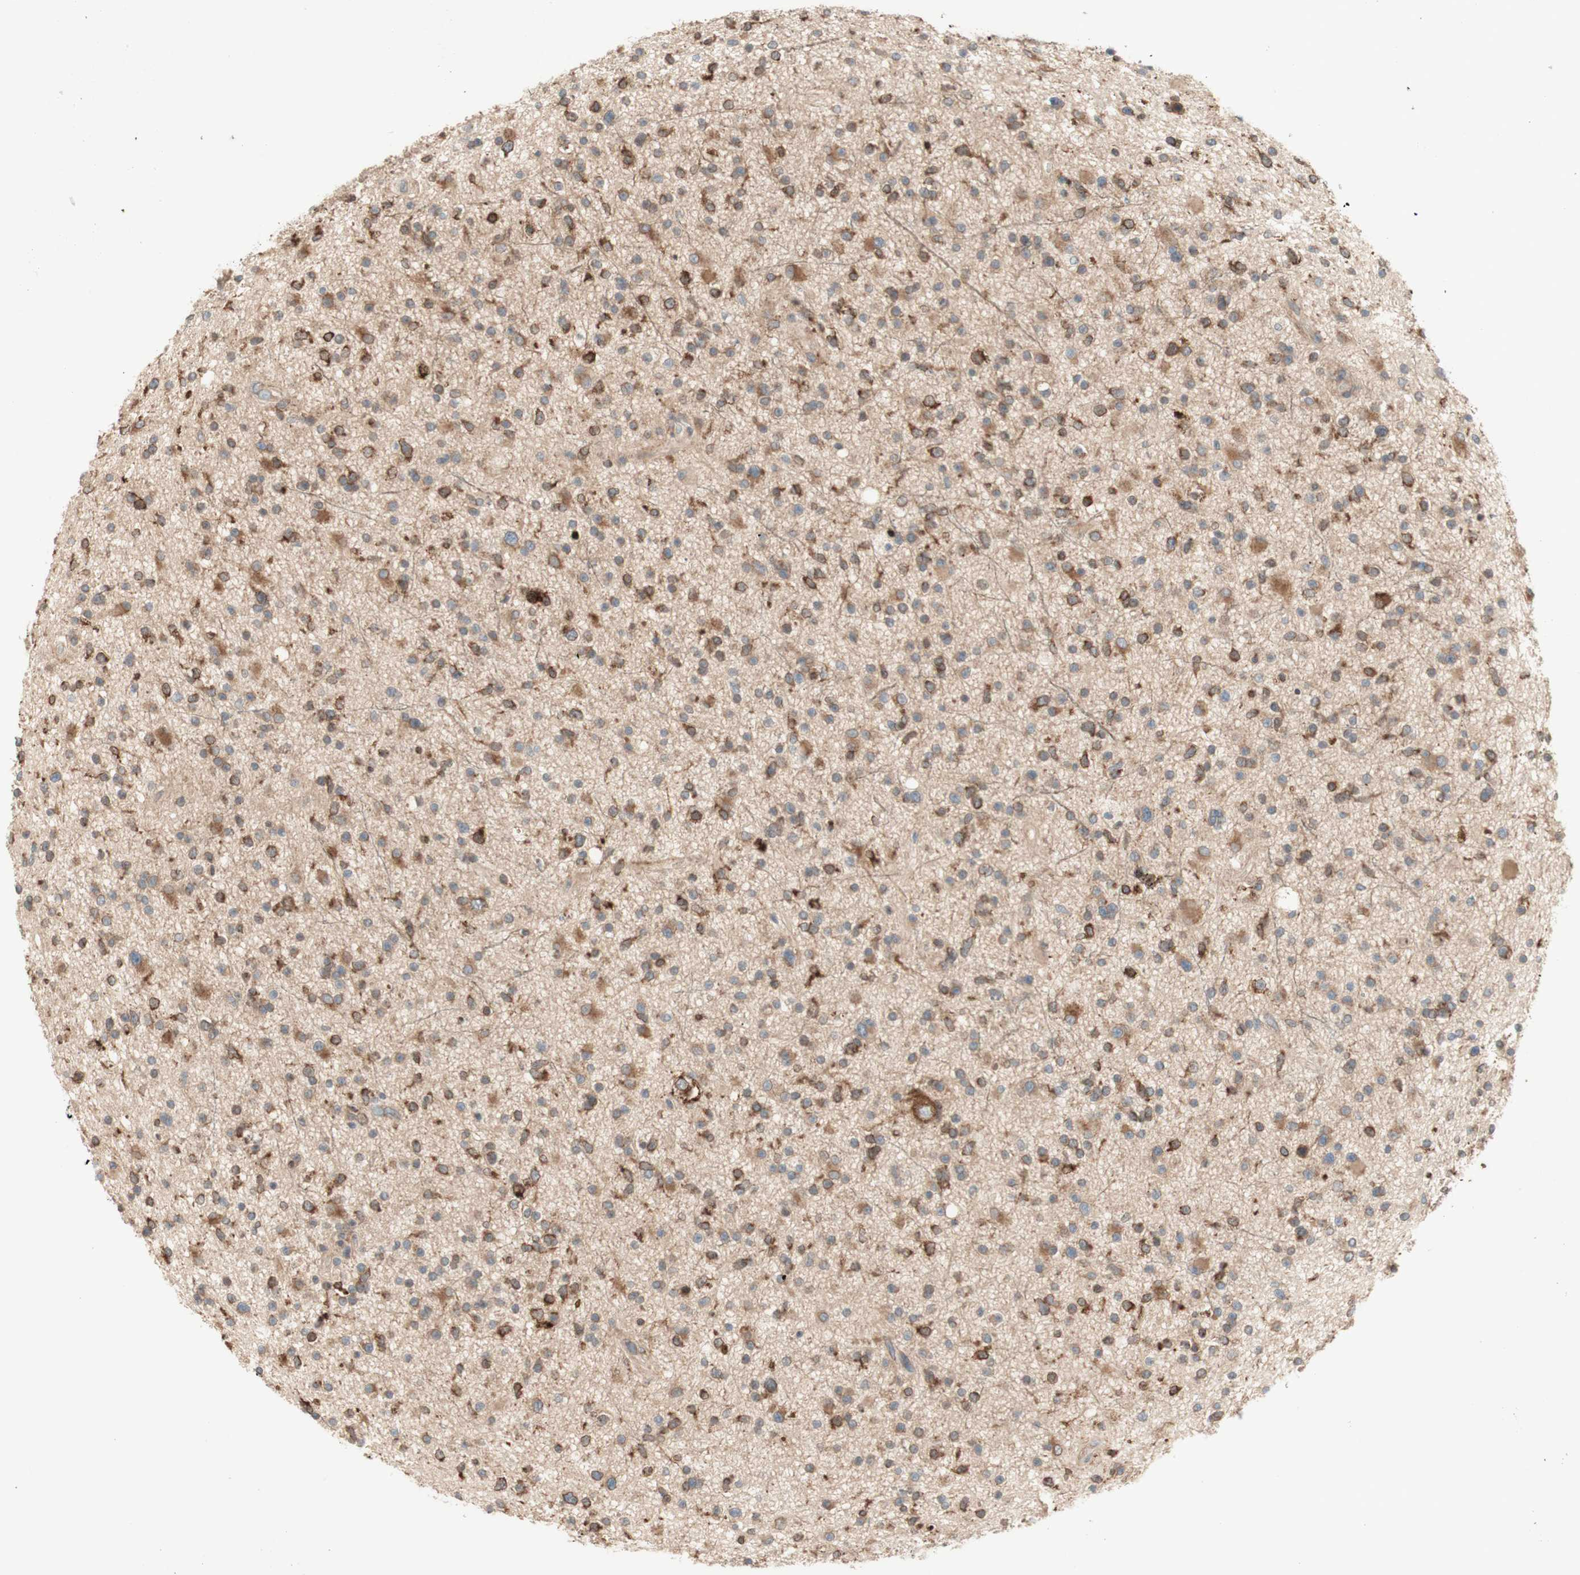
{"staining": {"intensity": "moderate", "quantity": ">75%", "location": "cytoplasmic/membranous"}, "tissue": "glioma", "cell_type": "Tumor cells", "image_type": "cancer", "snomed": [{"axis": "morphology", "description": "Glioma, malignant, High grade"}, {"axis": "topography", "description": "Brain"}], "caption": "A micrograph showing moderate cytoplasmic/membranous expression in approximately >75% of tumor cells in high-grade glioma (malignant), as visualized by brown immunohistochemical staining.", "gene": "SOCS2", "patient": {"sex": "male", "age": 33}}